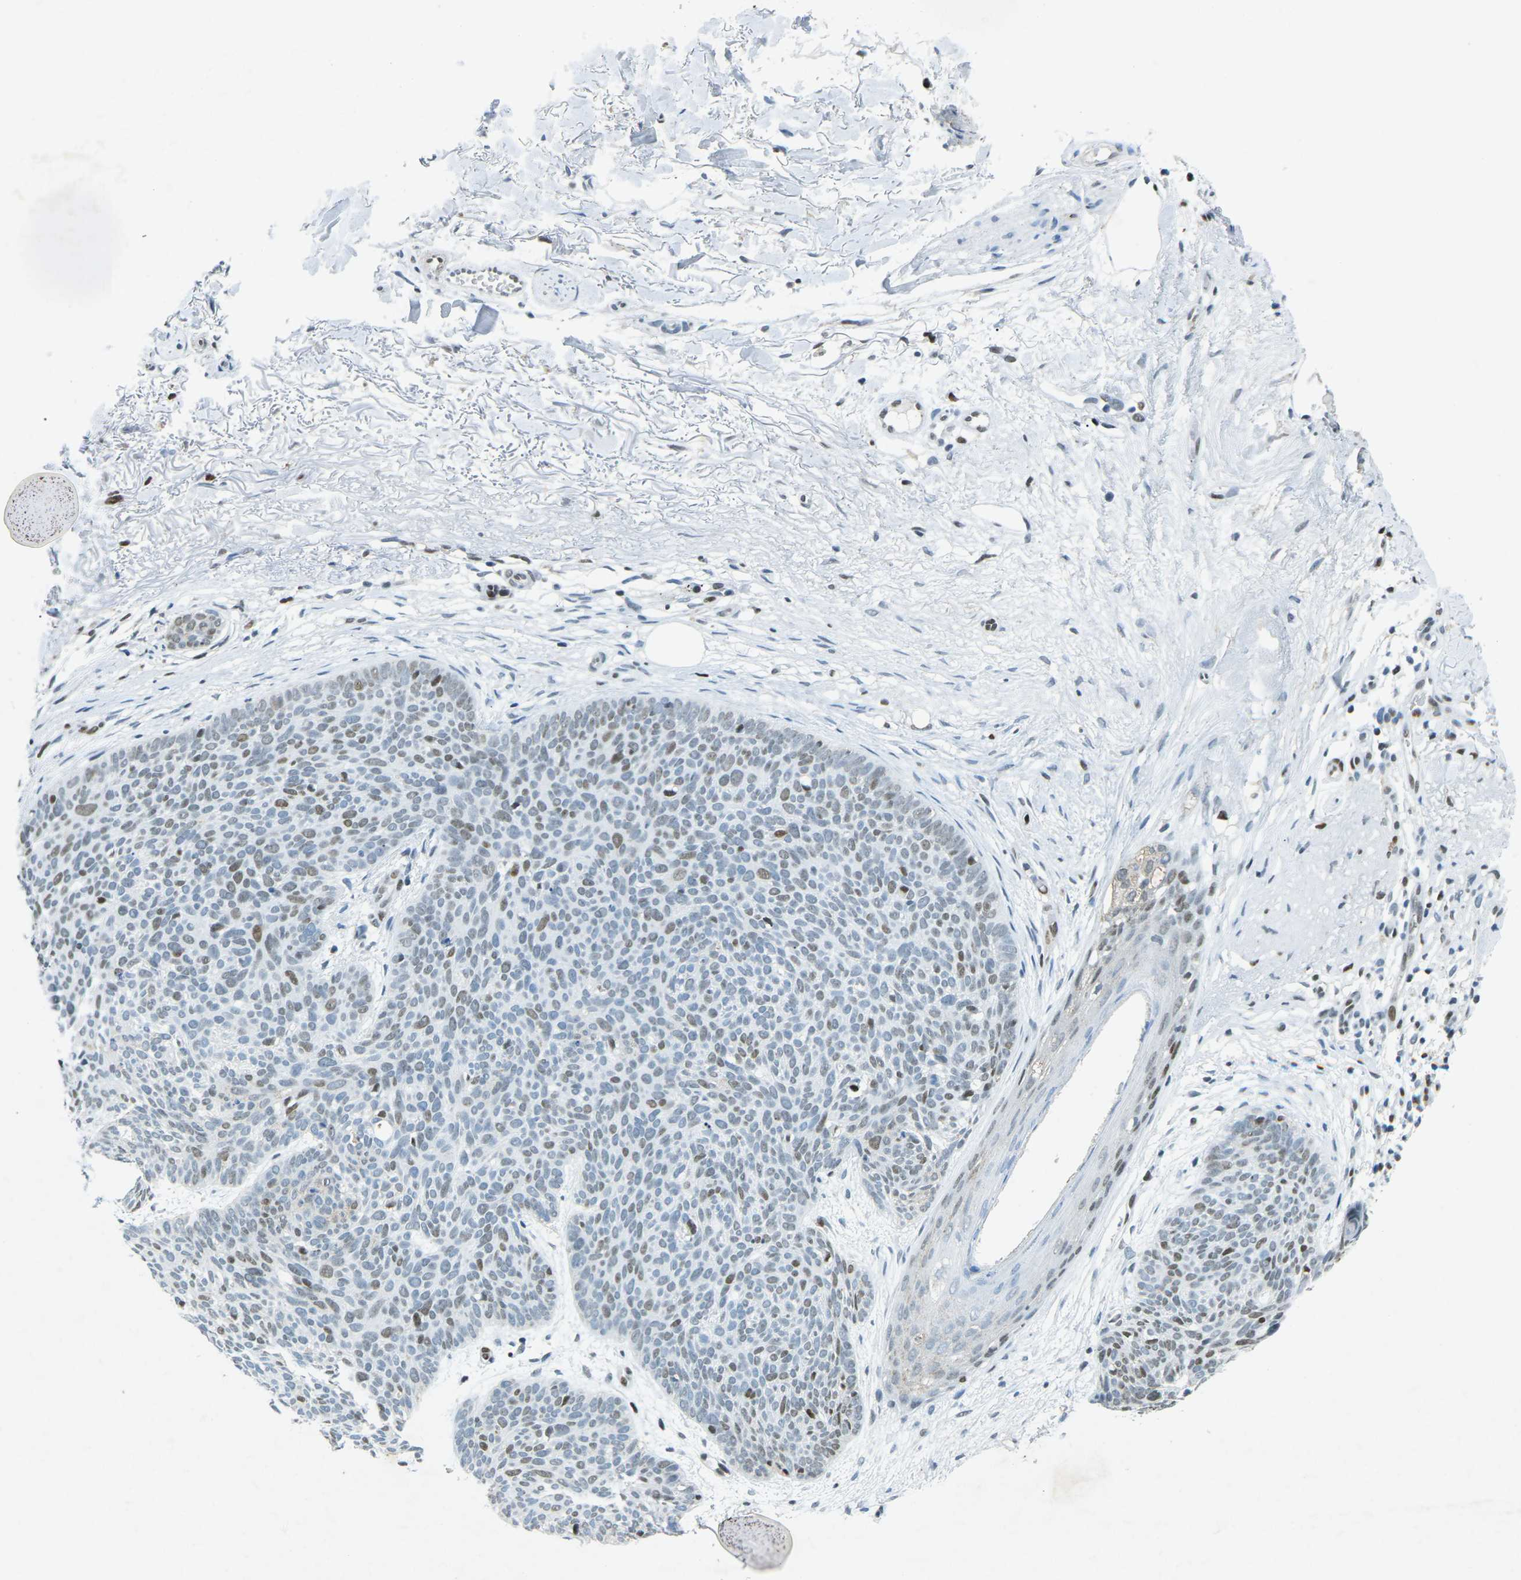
{"staining": {"intensity": "moderate", "quantity": "25%-75%", "location": "nuclear"}, "tissue": "skin cancer", "cell_type": "Tumor cells", "image_type": "cancer", "snomed": [{"axis": "morphology", "description": "Normal tissue, NOS"}, {"axis": "morphology", "description": "Basal cell carcinoma"}, {"axis": "topography", "description": "Skin"}], "caption": "About 25%-75% of tumor cells in human skin cancer (basal cell carcinoma) show moderate nuclear protein staining as visualized by brown immunohistochemical staining.", "gene": "RB1", "patient": {"sex": "female", "age": 70}}